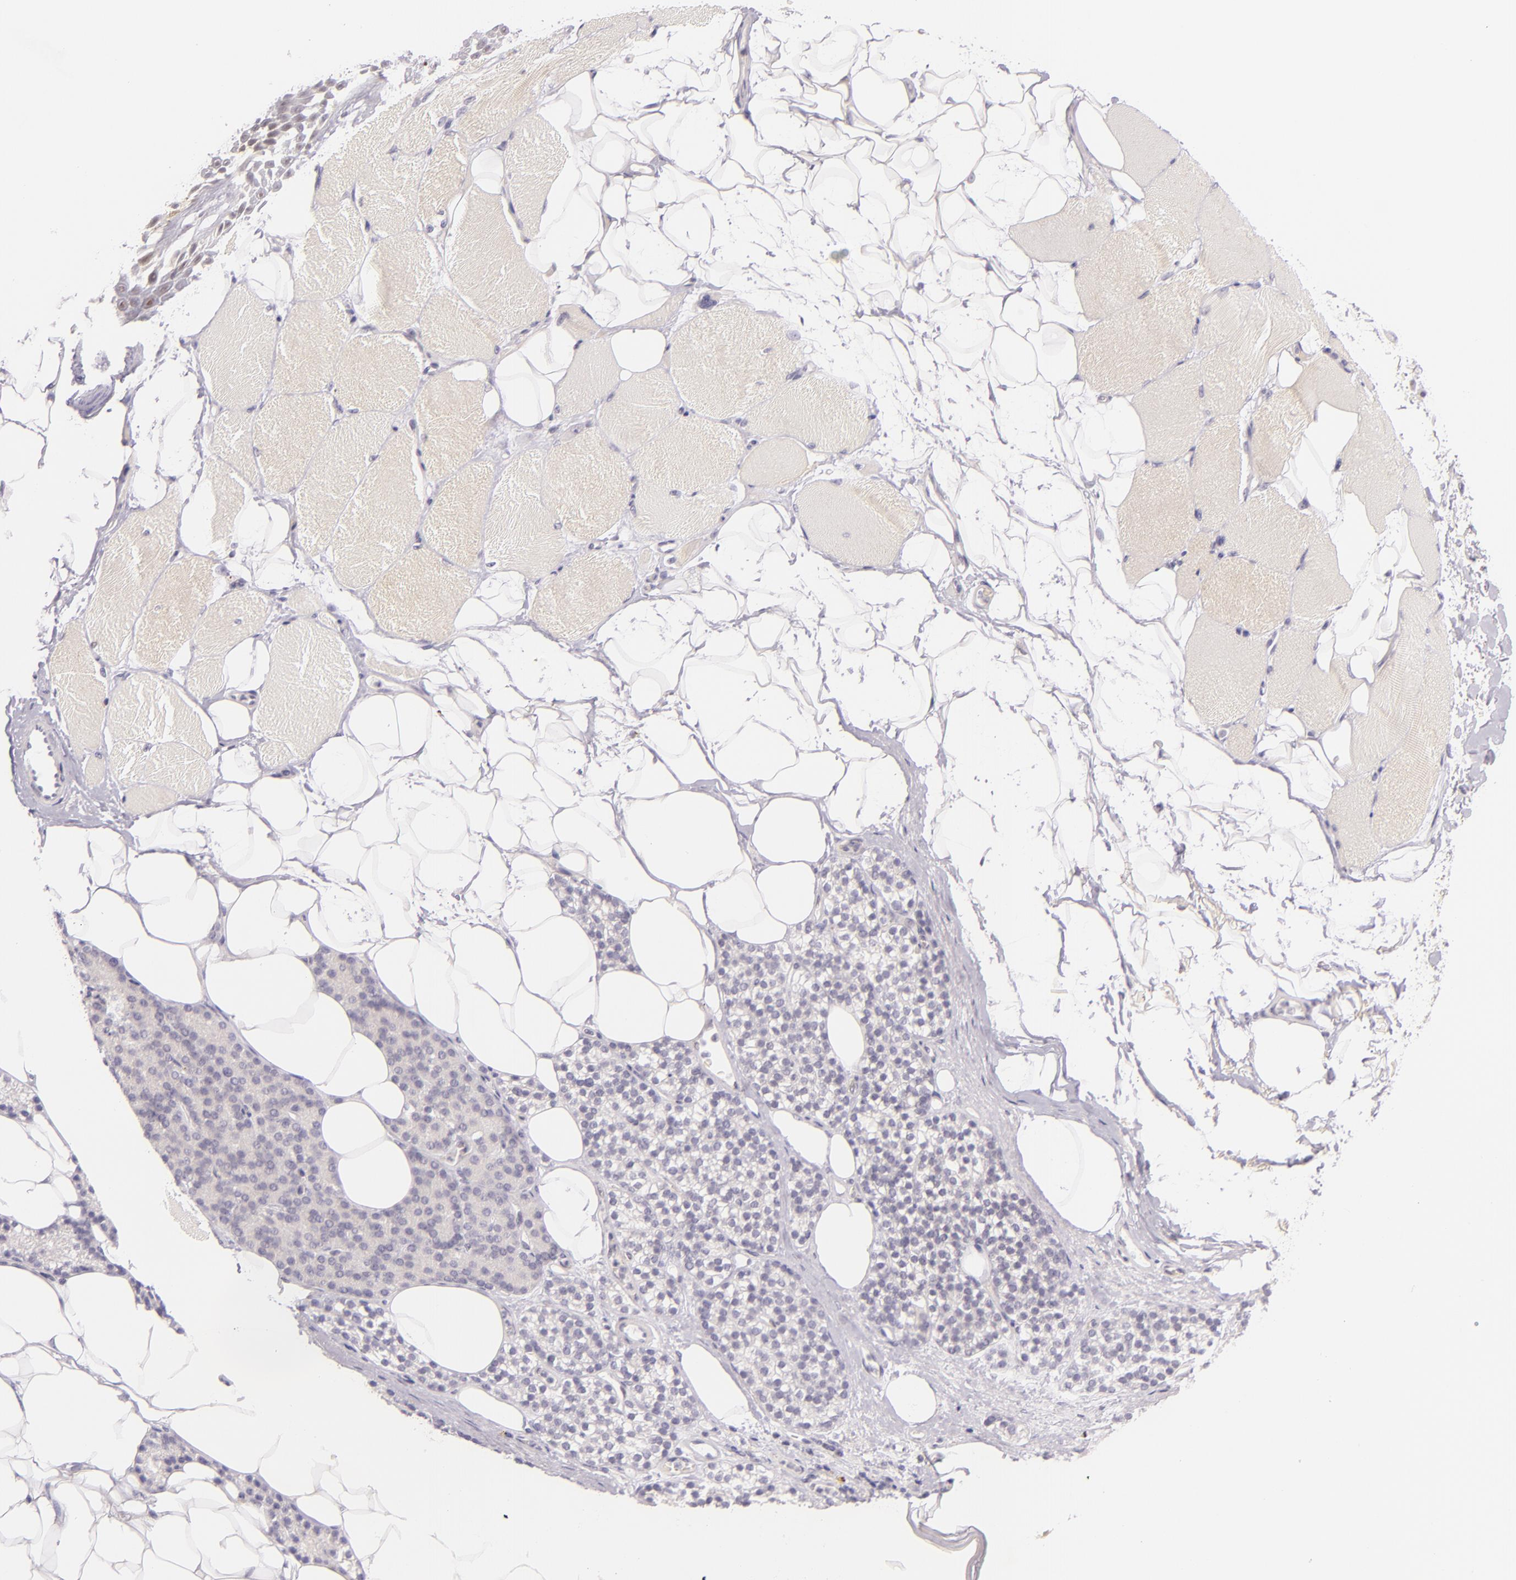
{"staining": {"intensity": "negative", "quantity": "none", "location": "none"}, "tissue": "skeletal muscle", "cell_type": "Myocytes", "image_type": "normal", "snomed": [{"axis": "morphology", "description": "Normal tissue, NOS"}, {"axis": "topography", "description": "Skeletal muscle"}, {"axis": "topography", "description": "Parathyroid gland"}], "caption": "Immunohistochemical staining of normal human skeletal muscle shows no significant expression in myocytes.", "gene": "BCL3", "patient": {"sex": "female", "age": 37}}